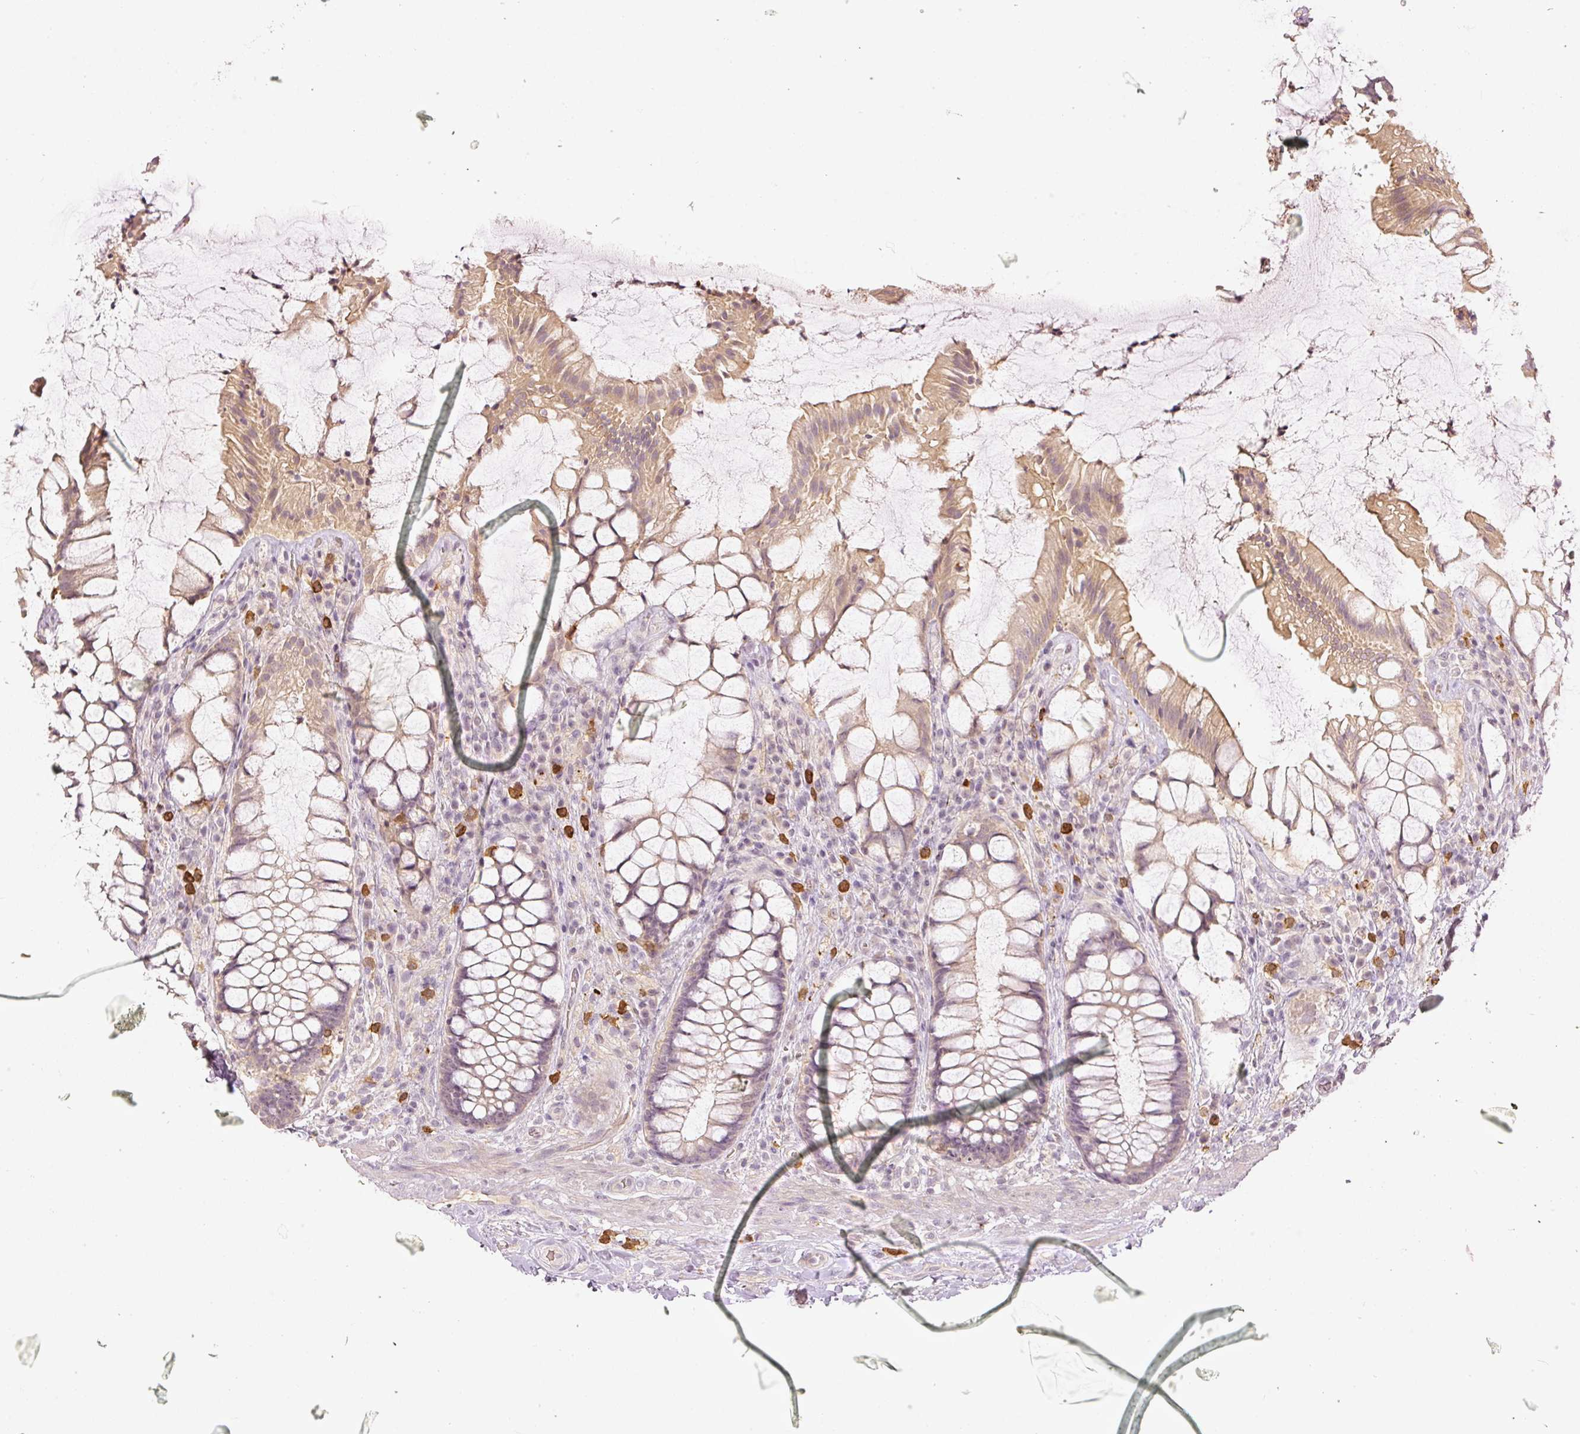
{"staining": {"intensity": "moderate", "quantity": "25%-75%", "location": "cytoplasmic/membranous"}, "tissue": "rectum", "cell_type": "Glandular cells", "image_type": "normal", "snomed": [{"axis": "morphology", "description": "Normal tissue, NOS"}, {"axis": "topography", "description": "Rectum"}], "caption": "Normal rectum demonstrates moderate cytoplasmic/membranous positivity in approximately 25%-75% of glandular cells.", "gene": "GZMA", "patient": {"sex": "female", "age": 58}}